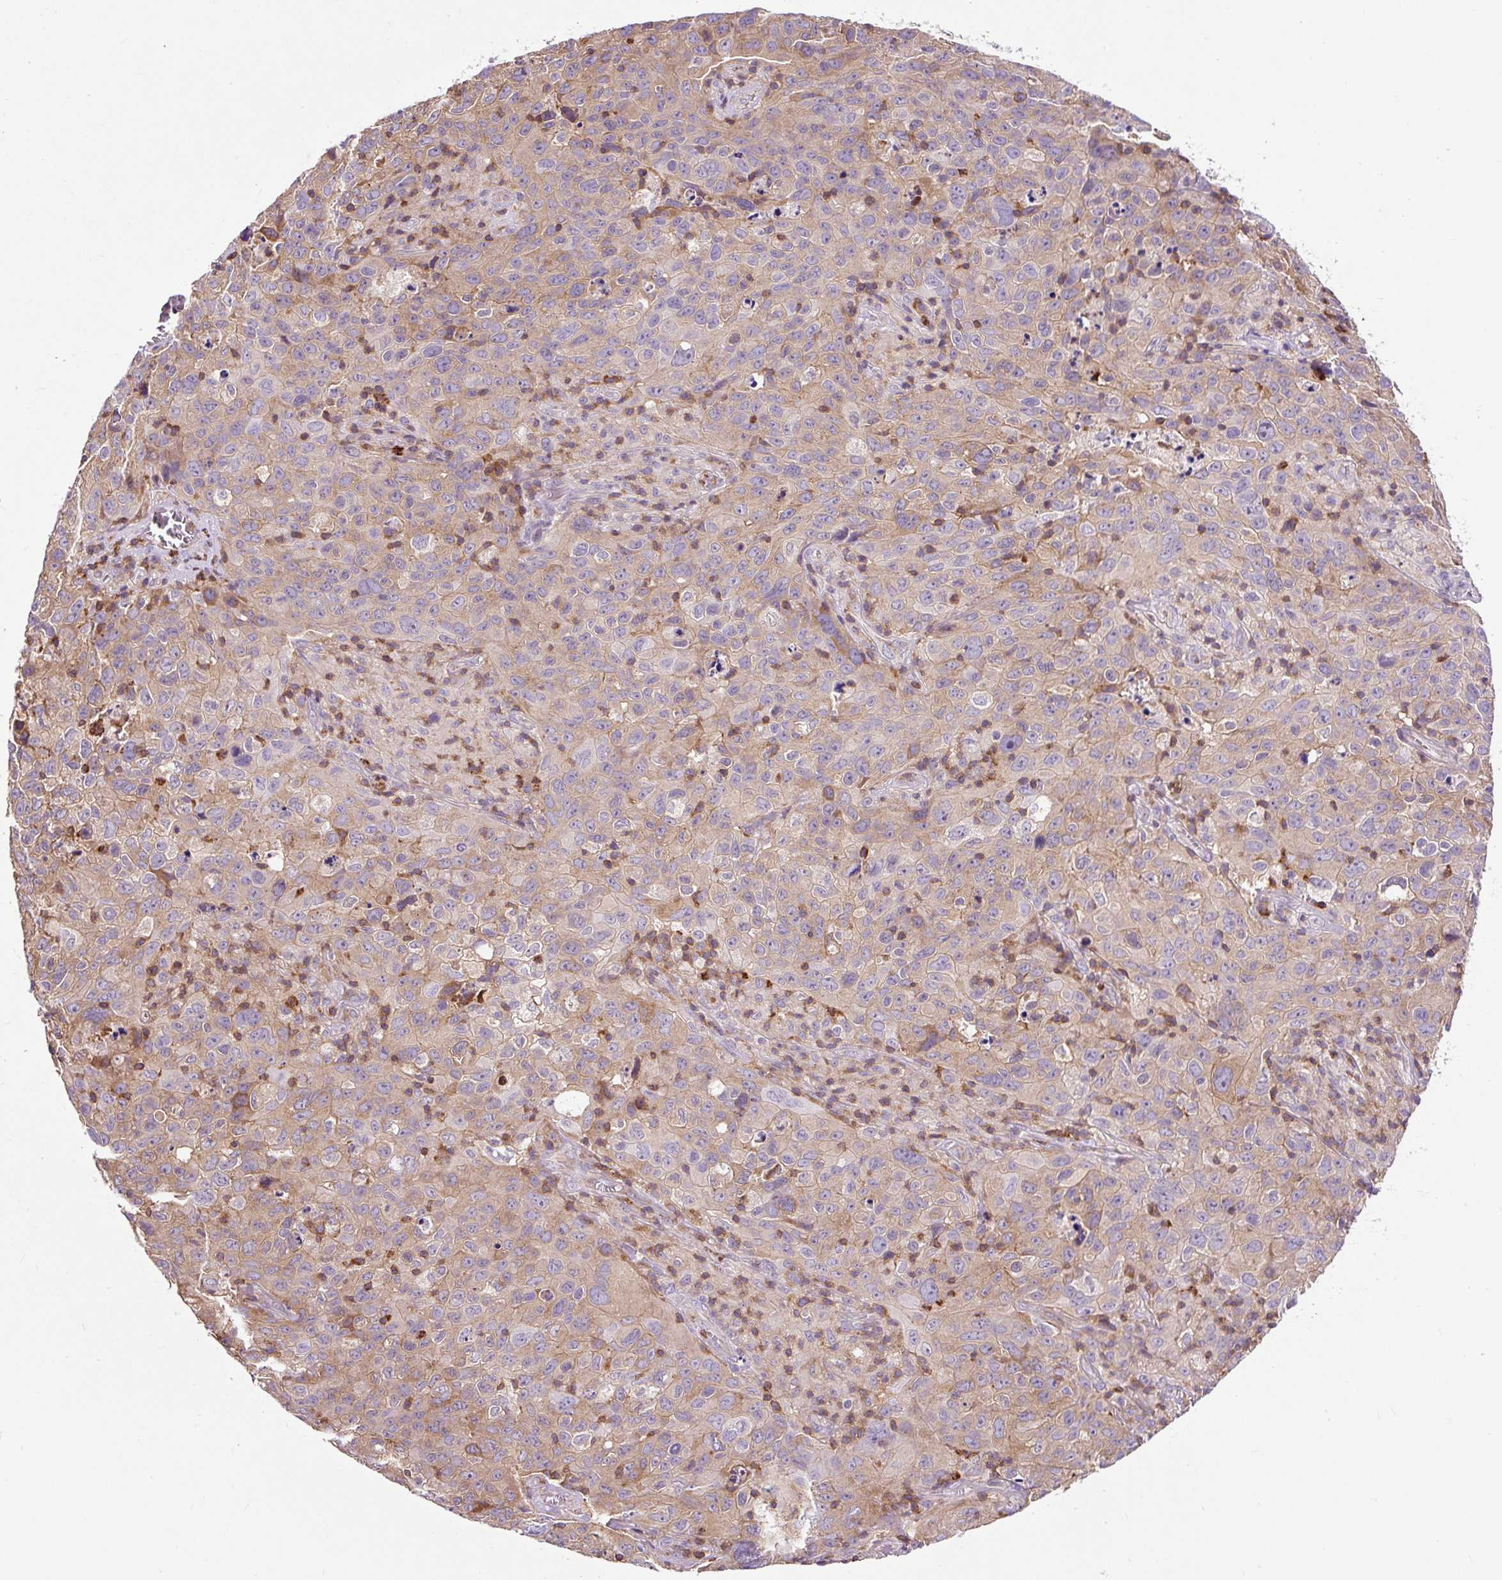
{"staining": {"intensity": "moderate", "quantity": "25%-75%", "location": "cytoplasmic/membranous"}, "tissue": "cervical cancer", "cell_type": "Tumor cells", "image_type": "cancer", "snomed": [{"axis": "morphology", "description": "Squamous cell carcinoma, NOS"}, {"axis": "topography", "description": "Cervix"}], "caption": "The histopathology image reveals immunohistochemical staining of cervical cancer. There is moderate cytoplasmic/membranous expression is present in approximately 25%-75% of tumor cells.", "gene": "CISD3", "patient": {"sex": "female", "age": 44}}